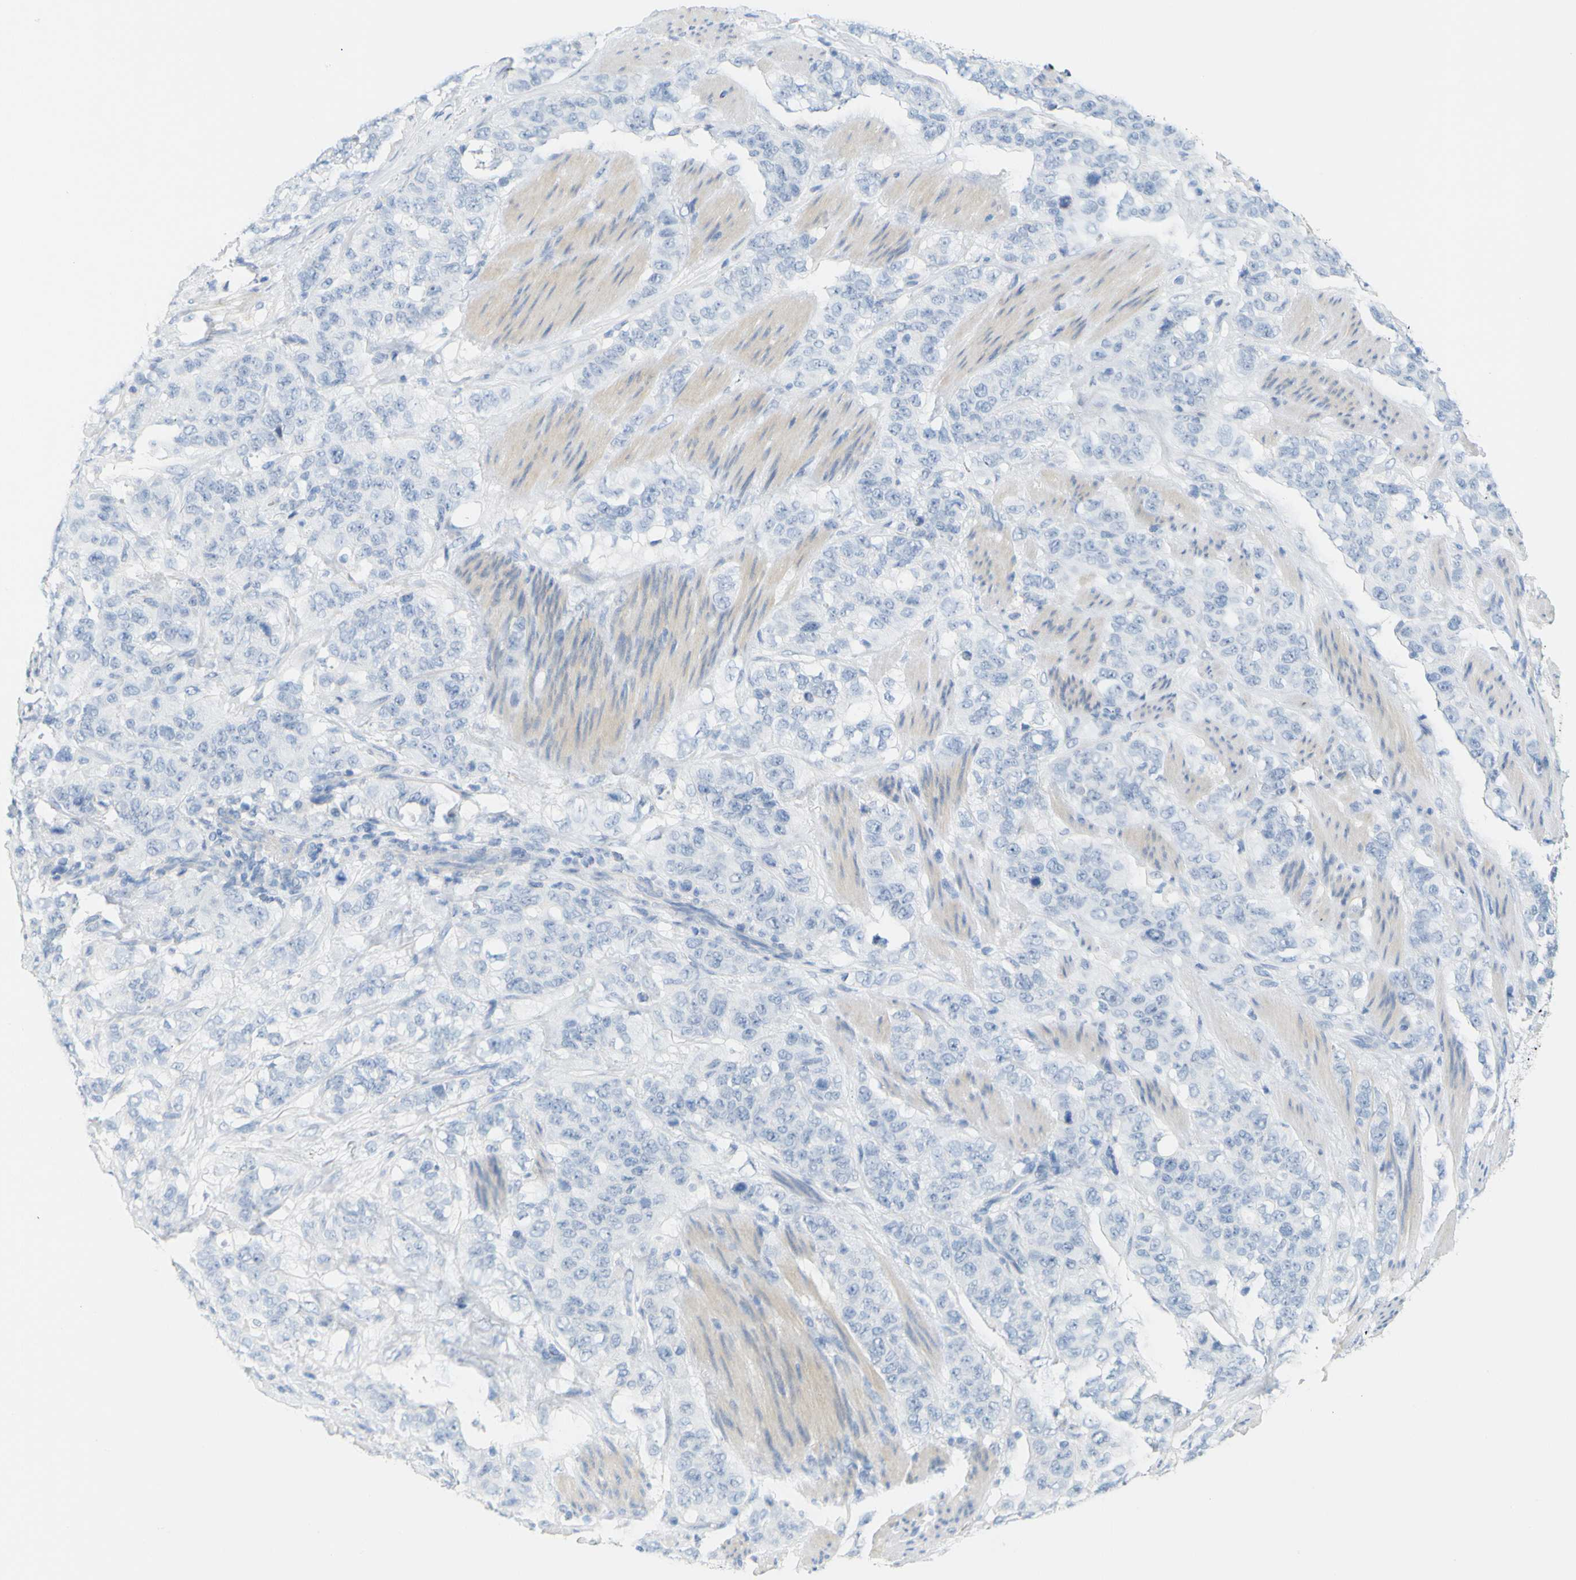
{"staining": {"intensity": "negative", "quantity": "none", "location": "none"}, "tissue": "stomach cancer", "cell_type": "Tumor cells", "image_type": "cancer", "snomed": [{"axis": "morphology", "description": "Adenocarcinoma, NOS"}, {"axis": "topography", "description": "Stomach"}], "caption": "High power microscopy image of an immunohistochemistry micrograph of adenocarcinoma (stomach), revealing no significant expression in tumor cells.", "gene": "OPN1SW", "patient": {"sex": "male", "age": 48}}